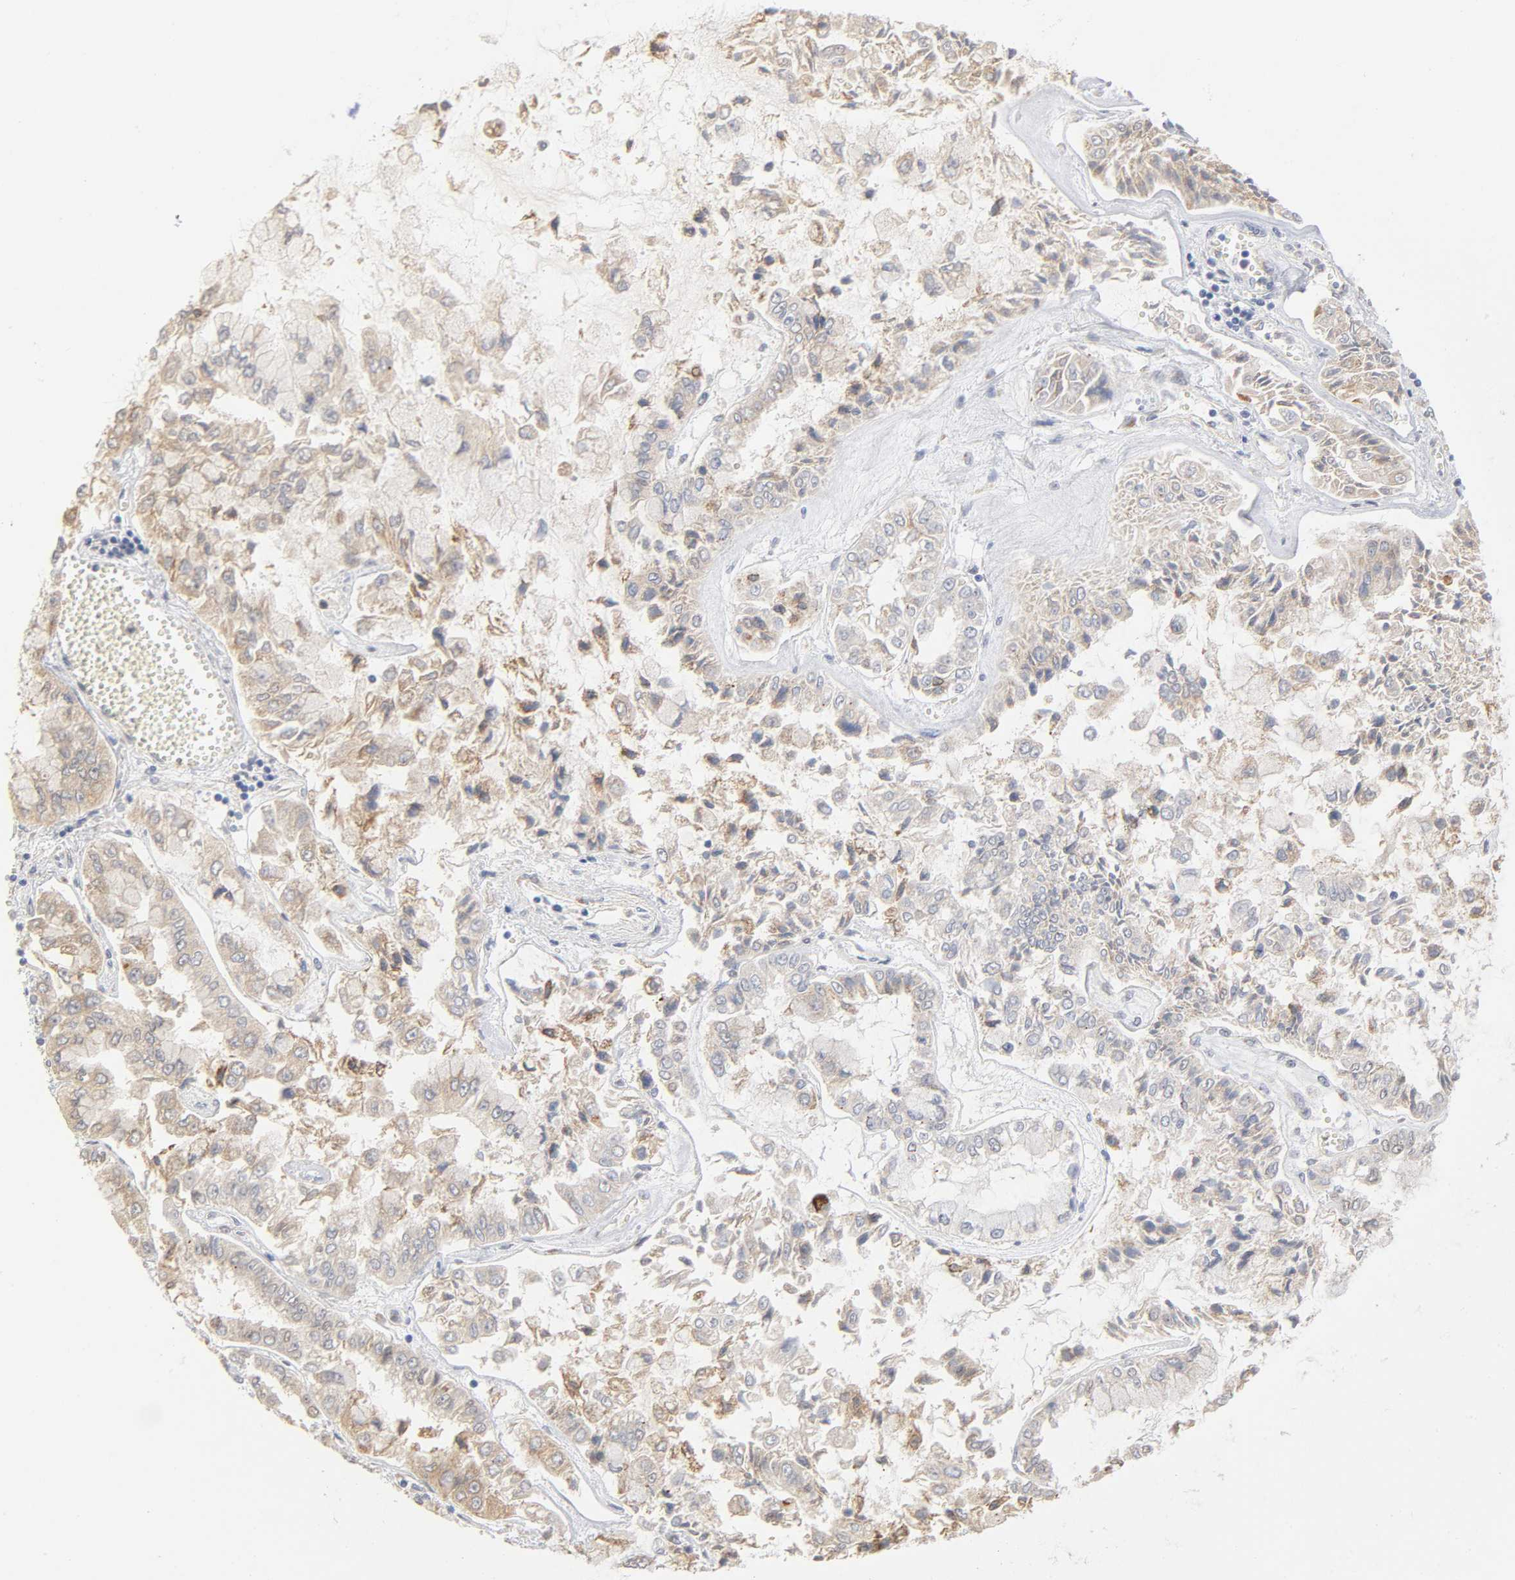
{"staining": {"intensity": "moderate", "quantity": ">75%", "location": "cytoplasmic/membranous"}, "tissue": "liver cancer", "cell_type": "Tumor cells", "image_type": "cancer", "snomed": [{"axis": "morphology", "description": "Cholangiocarcinoma"}, {"axis": "topography", "description": "Liver"}], "caption": "High-magnification brightfield microscopy of liver cancer (cholangiocarcinoma) stained with DAB (brown) and counterstained with hematoxylin (blue). tumor cells exhibit moderate cytoplasmic/membranous staining is present in about>75% of cells. The staining is performed using DAB brown chromogen to label protein expression. The nuclei are counter-stained blue using hematoxylin.", "gene": "AK7", "patient": {"sex": "female", "age": 79}}